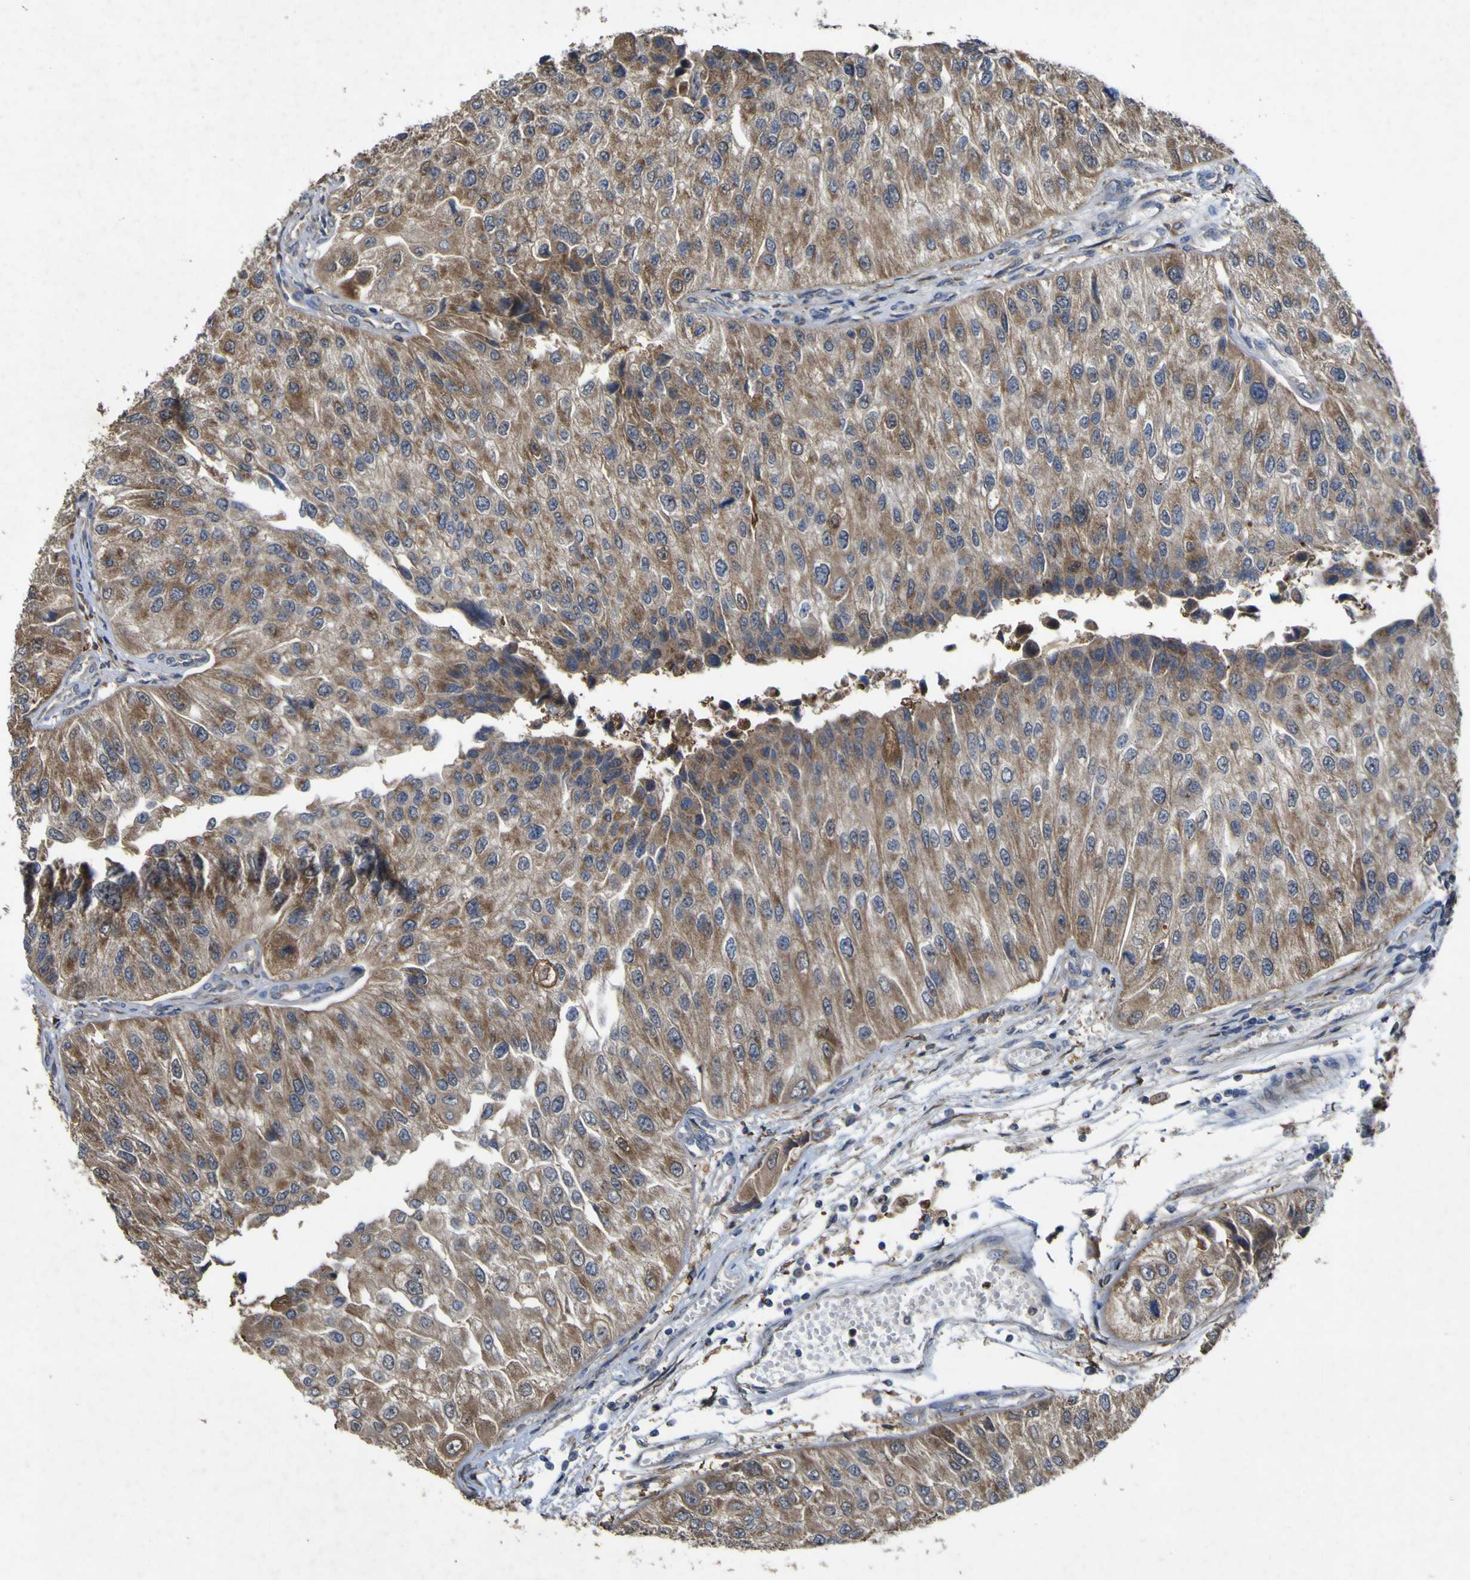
{"staining": {"intensity": "moderate", "quantity": ">75%", "location": "cytoplasmic/membranous"}, "tissue": "urothelial cancer", "cell_type": "Tumor cells", "image_type": "cancer", "snomed": [{"axis": "morphology", "description": "Urothelial carcinoma, High grade"}, {"axis": "topography", "description": "Kidney"}, {"axis": "topography", "description": "Urinary bladder"}], "caption": "Tumor cells display medium levels of moderate cytoplasmic/membranous positivity in approximately >75% of cells in human urothelial cancer. The staining is performed using DAB (3,3'-diaminobenzidine) brown chromogen to label protein expression. The nuclei are counter-stained blue using hematoxylin.", "gene": "IRAK2", "patient": {"sex": "male", "age": 77}}